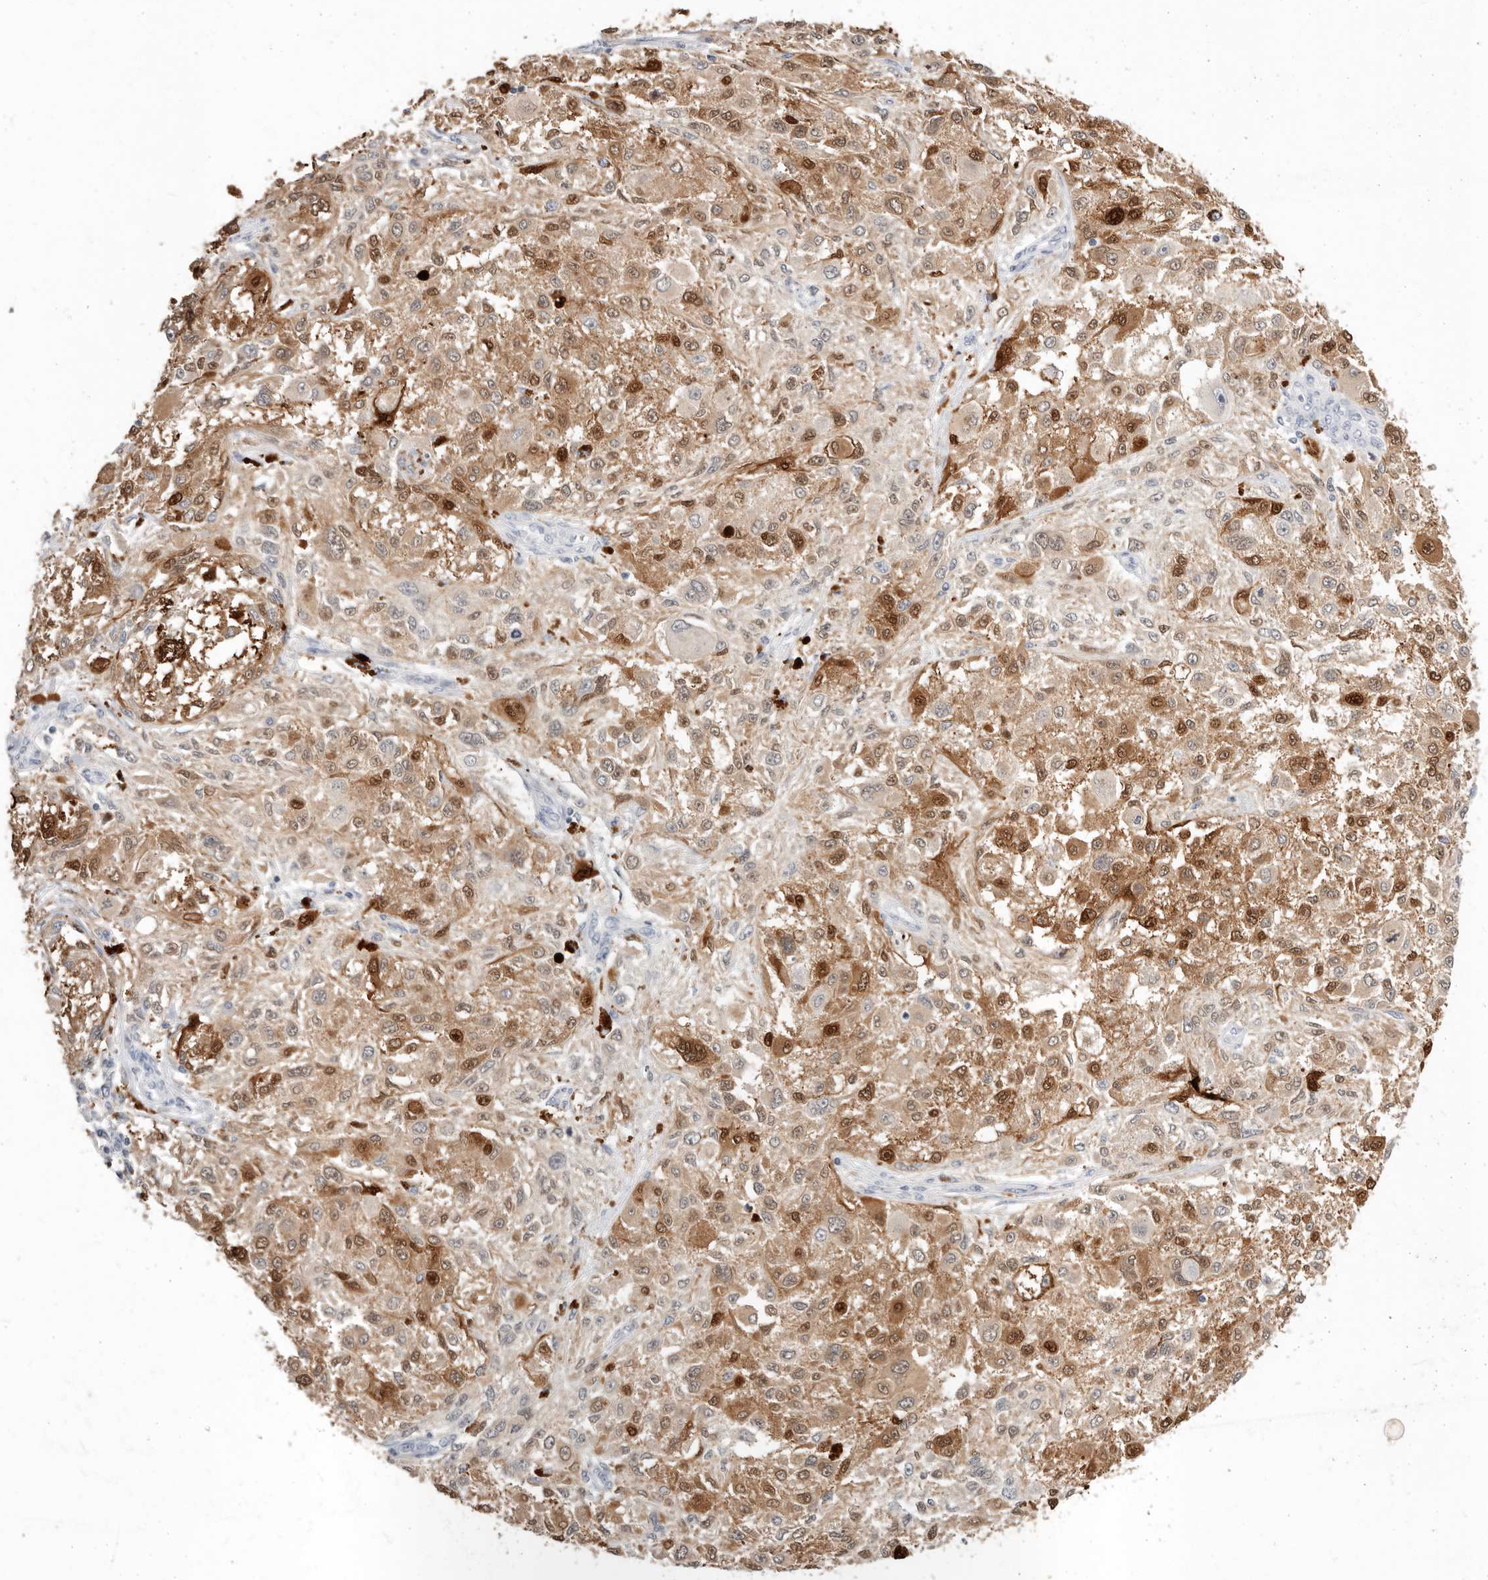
{"staining": {"intensity": "moderate", "quantity": ">75%", "location": "cytoplasmic/membranous,nuclear"}, "tissue": "melanoma", "cell_type": "Tumor cells", "image_type": "cancer", "snomed": [{"axis": "morphology", "description": "Necrosis, NOS"}, {"axis": "morphology", "description": "Malignant melanoma, NOS"}, {"axis": "topography", "description": "Skin"}], "caption": "There is medium levels of moderate cytoplasmic/membranous and nuclear staining in tumor cells of malignant melanoma, as demonstrated by immunohistochemical staining (brown color).", "gene": "TMEM63B", "patient": {"sex": "female", "age": 87}}